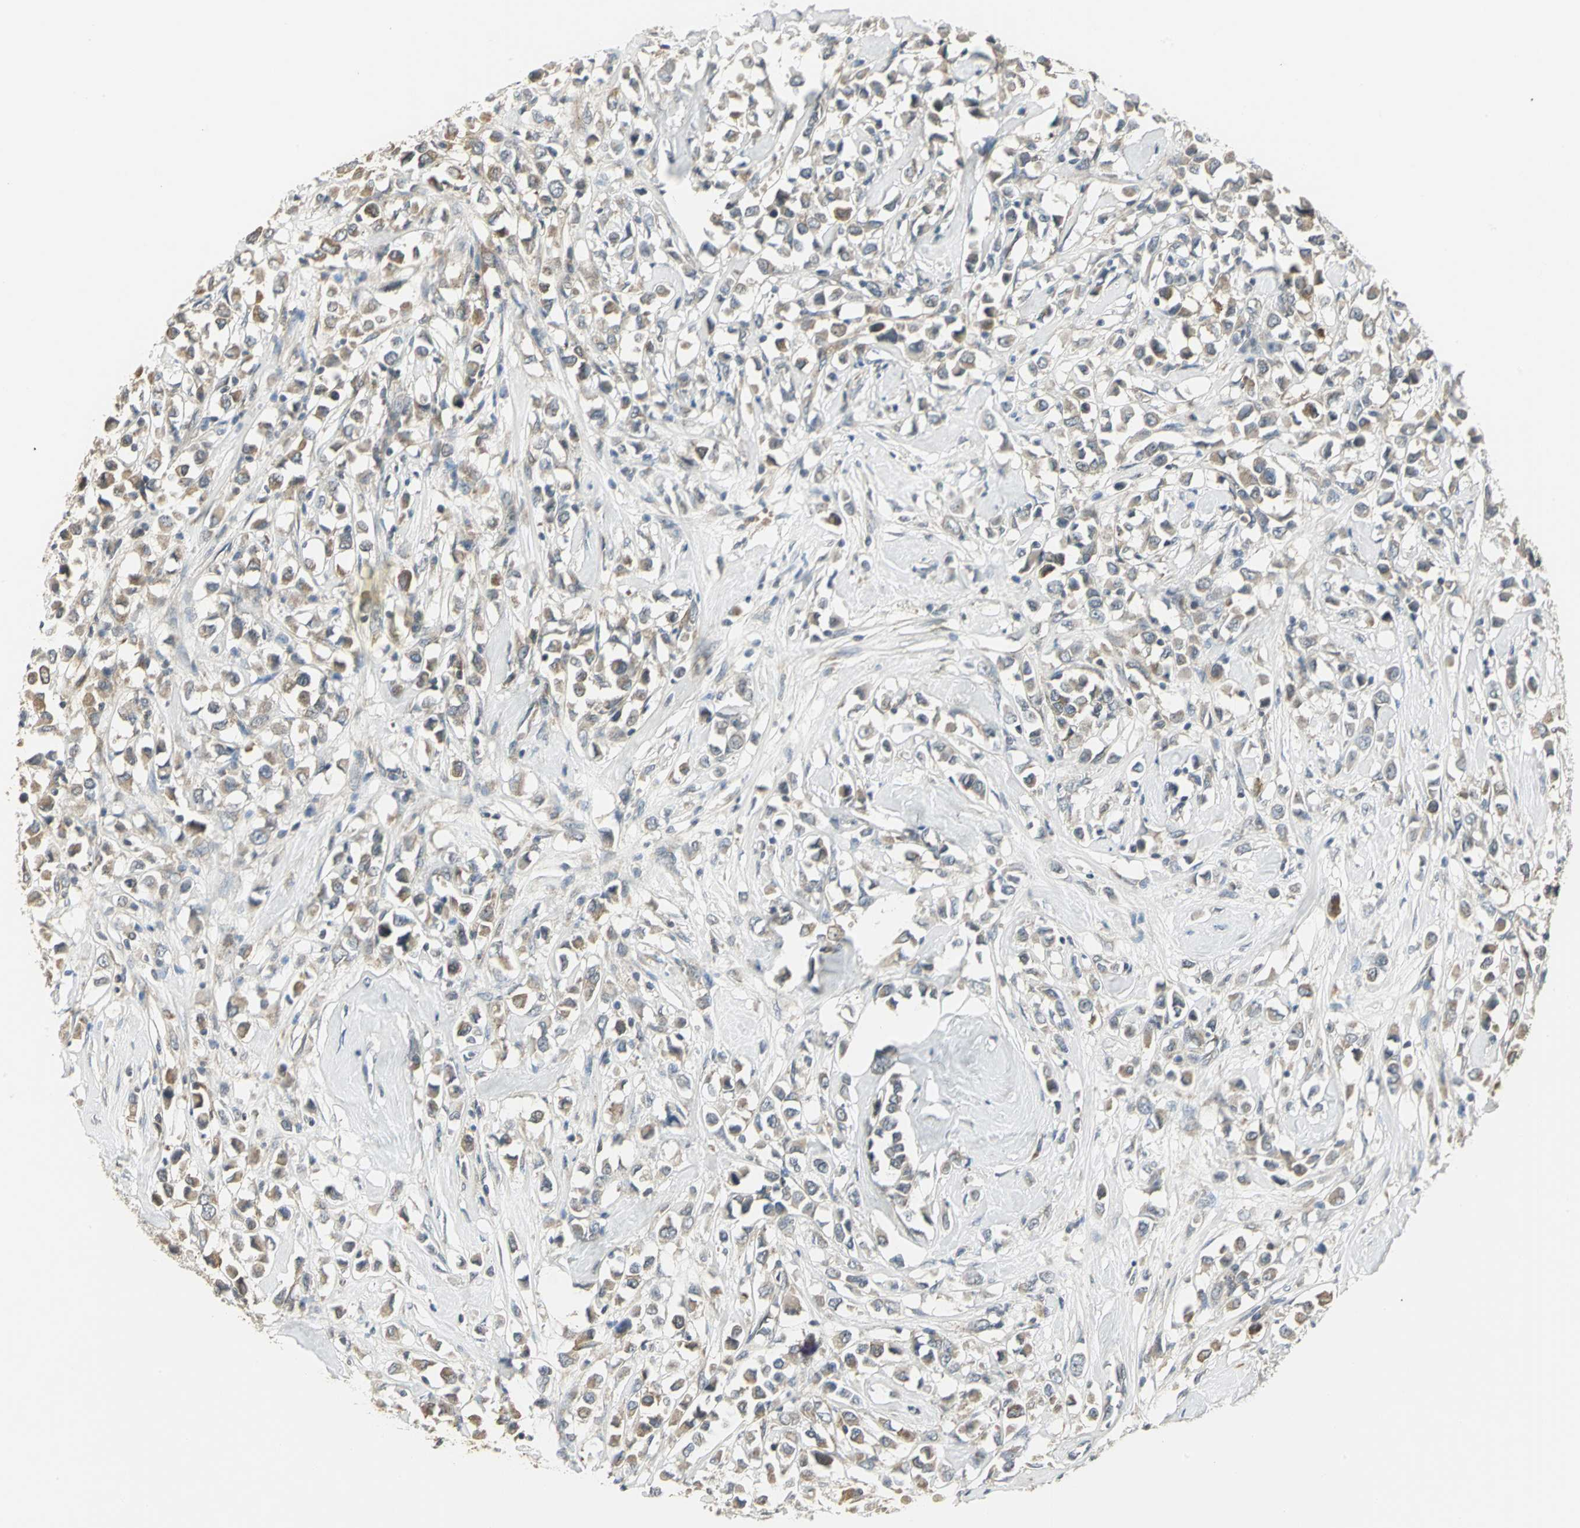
{"staining": {"intensity": "weak", "quantity": ">75%", "location": "cytoplasmic/membranous"}, "tissue": "breast cancer", "cell_type": "Tumor cells", "image_type": "cancer", "snomed": [{"axis": "morphology", "description": "Duct carcinoma"}, {"axis": "topography", "description": "Breast"}], "caption": "The immunohistochemical stain shows weak cytoplasmic/membranous positivity in tumor cells of breast infiltrating ductal carcinoma tissue. (DAB = brown stain, brightfield microscopy at high magnification).", "gene": "MAPK8IP3", "patient": {"sex": "female", "age": 61}}